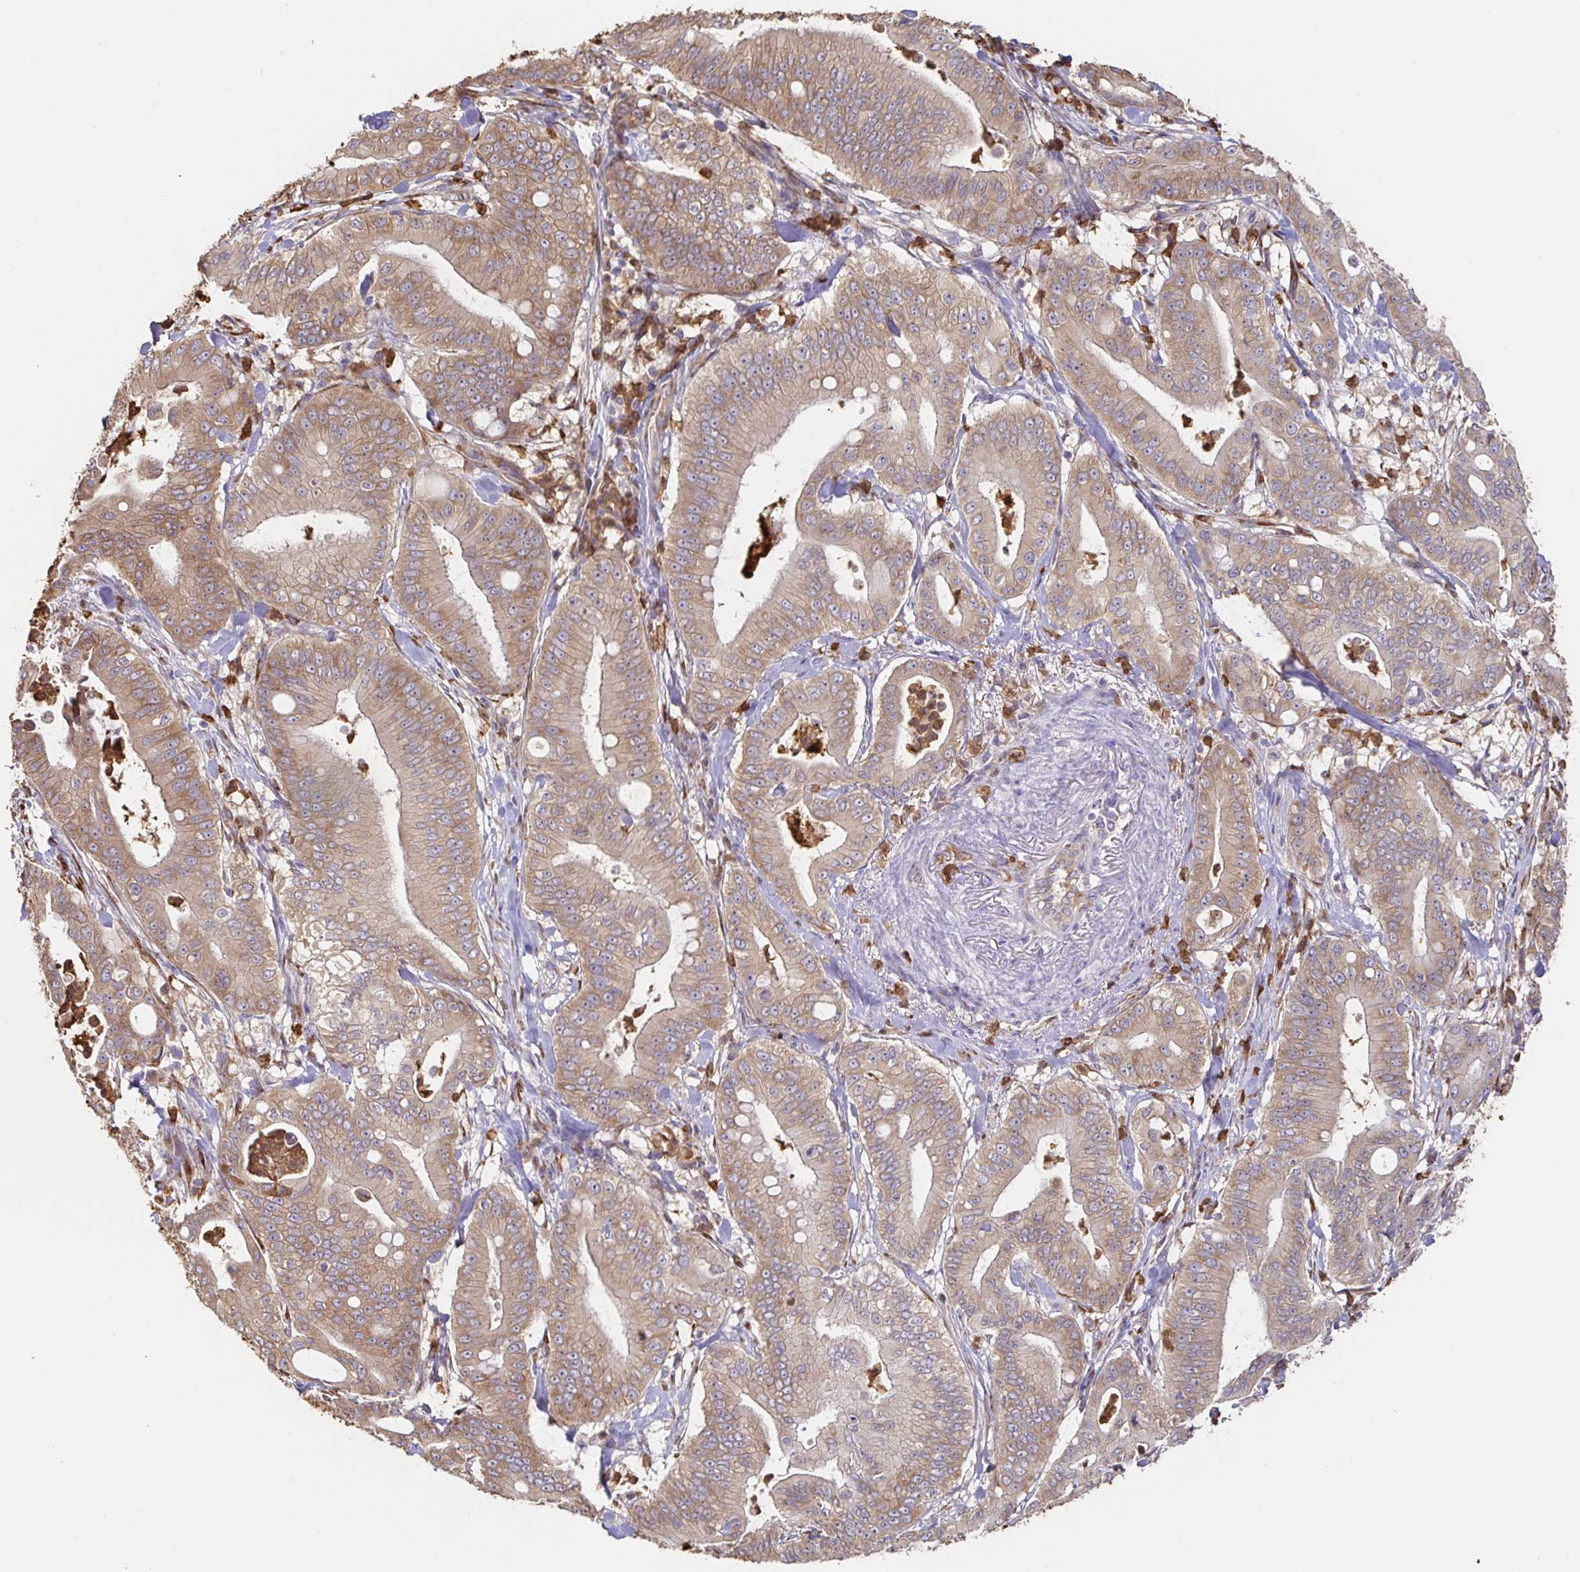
{"staining": {"intensity": "weak", "quantity": ">75%", "location": "cytoplasmic/membranous"}, "tissue": "pancreatic cancer", "cell_type": "Tumor cells", "image_type": "cancer", "snomed": [{"axis": "morphology", "description": "Adenocarcinoma, NOS"}, {"axis": "topography", "description": "Pancreas"}], "caption": "Pancreatic adenocarcinoma stained with immunohistochemistry (IHC) exhibits weak cytoplasmic/membranous positivity in approximately >75% of tumor cells.", "gene": "PDPK1", "patient": {"sex": "male", "age": 71}}